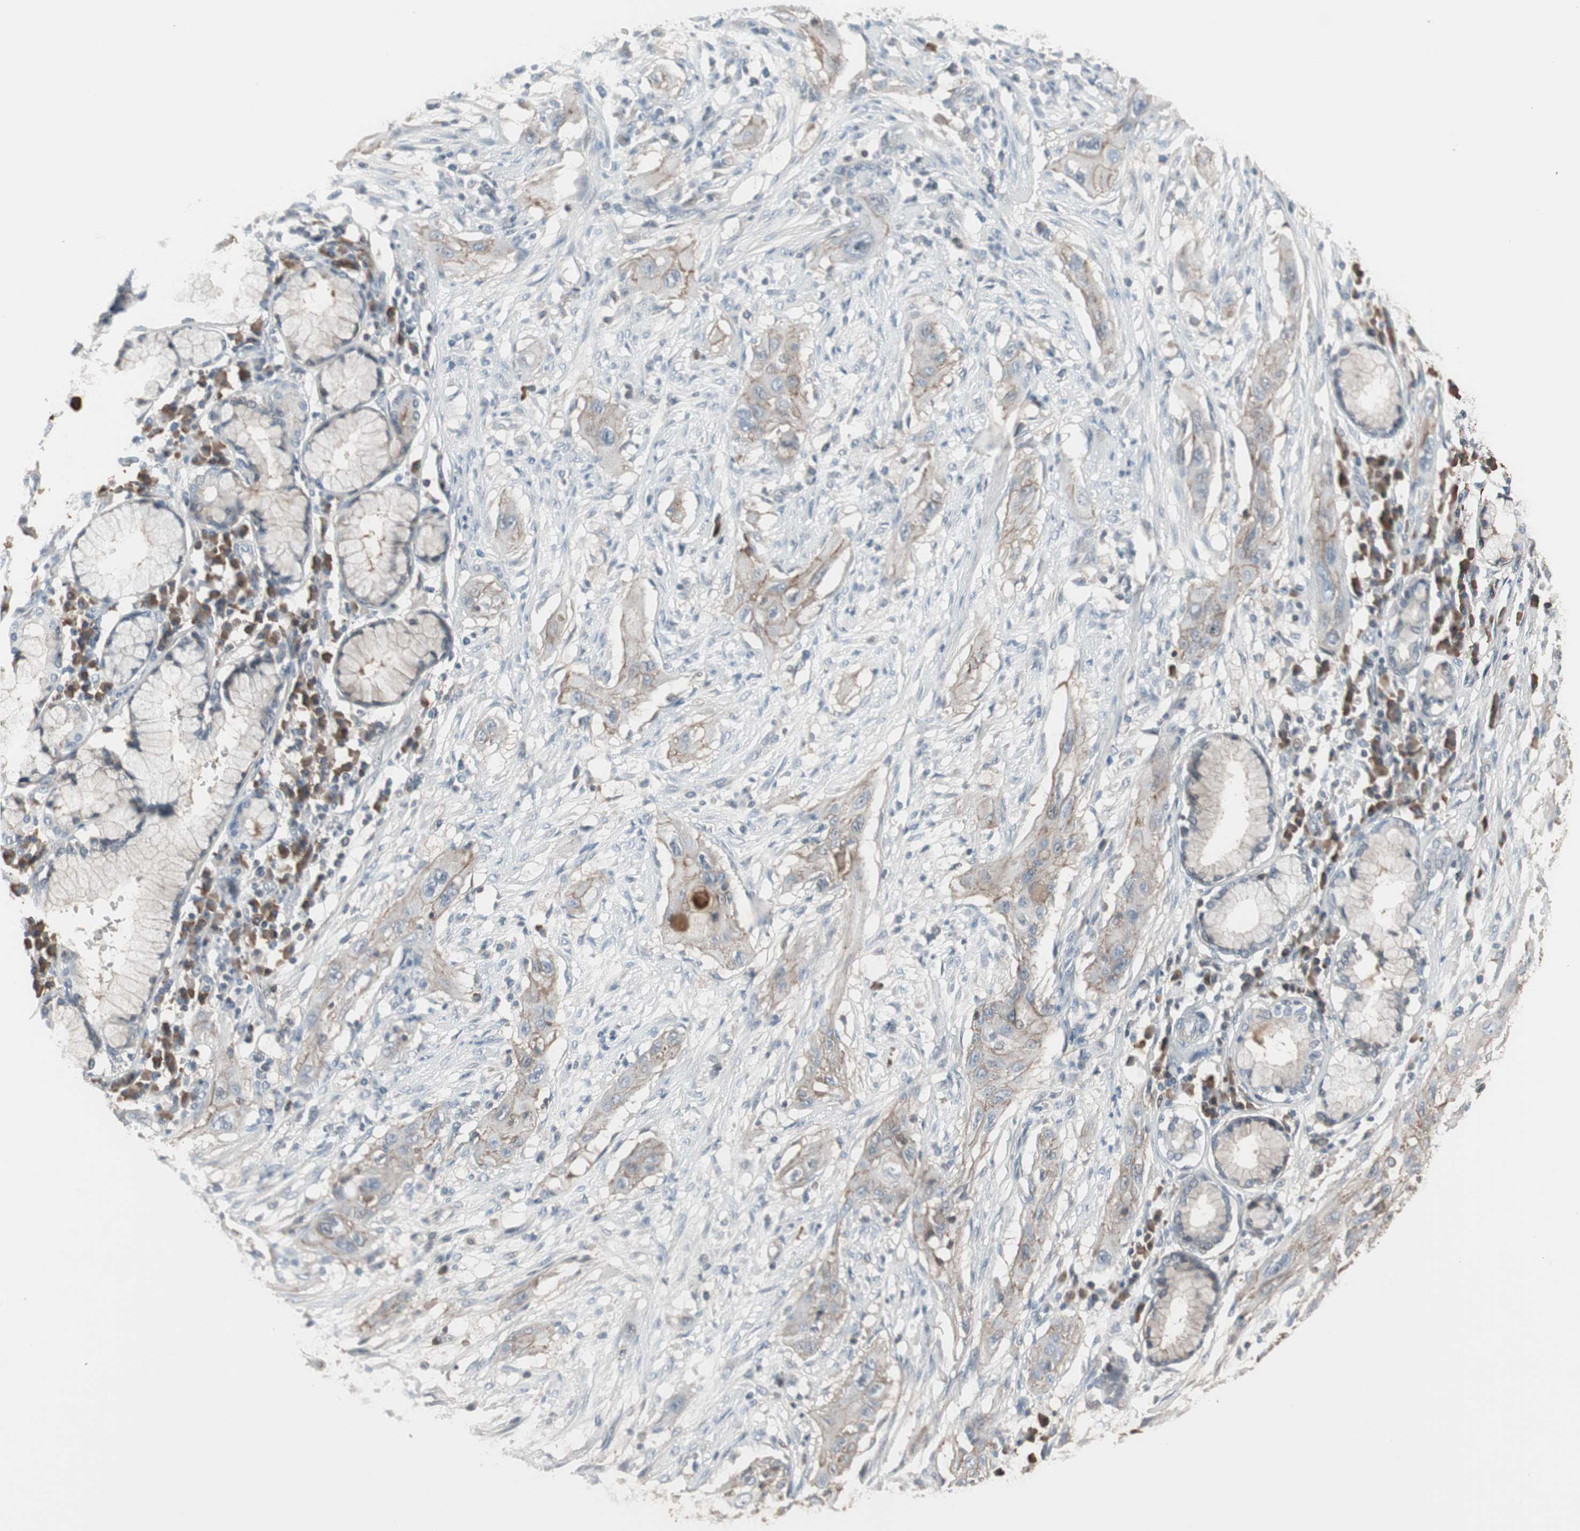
{"staining": {"intensity": "weak", "quantity": "25%-75%", "location": "cytoplasmic/membranous"}, "tissue": "lung cancer", "cell_type": "Tumor cells", "image_type": "cancer", "snomed": [{"axis": "morphology", "description": "Squamous cell carcinoma, NOS"}, {"axis": "topography", "description": "Lung"}], "caption": "Tumor cells exhibit low levels of weak cytoplasmic/membranous staining in about 25%-75% of cells in squamous cell carcinoma (lung).", "gene": "ZSCAN32", "patient": {"sex": "female", "age": 47}}